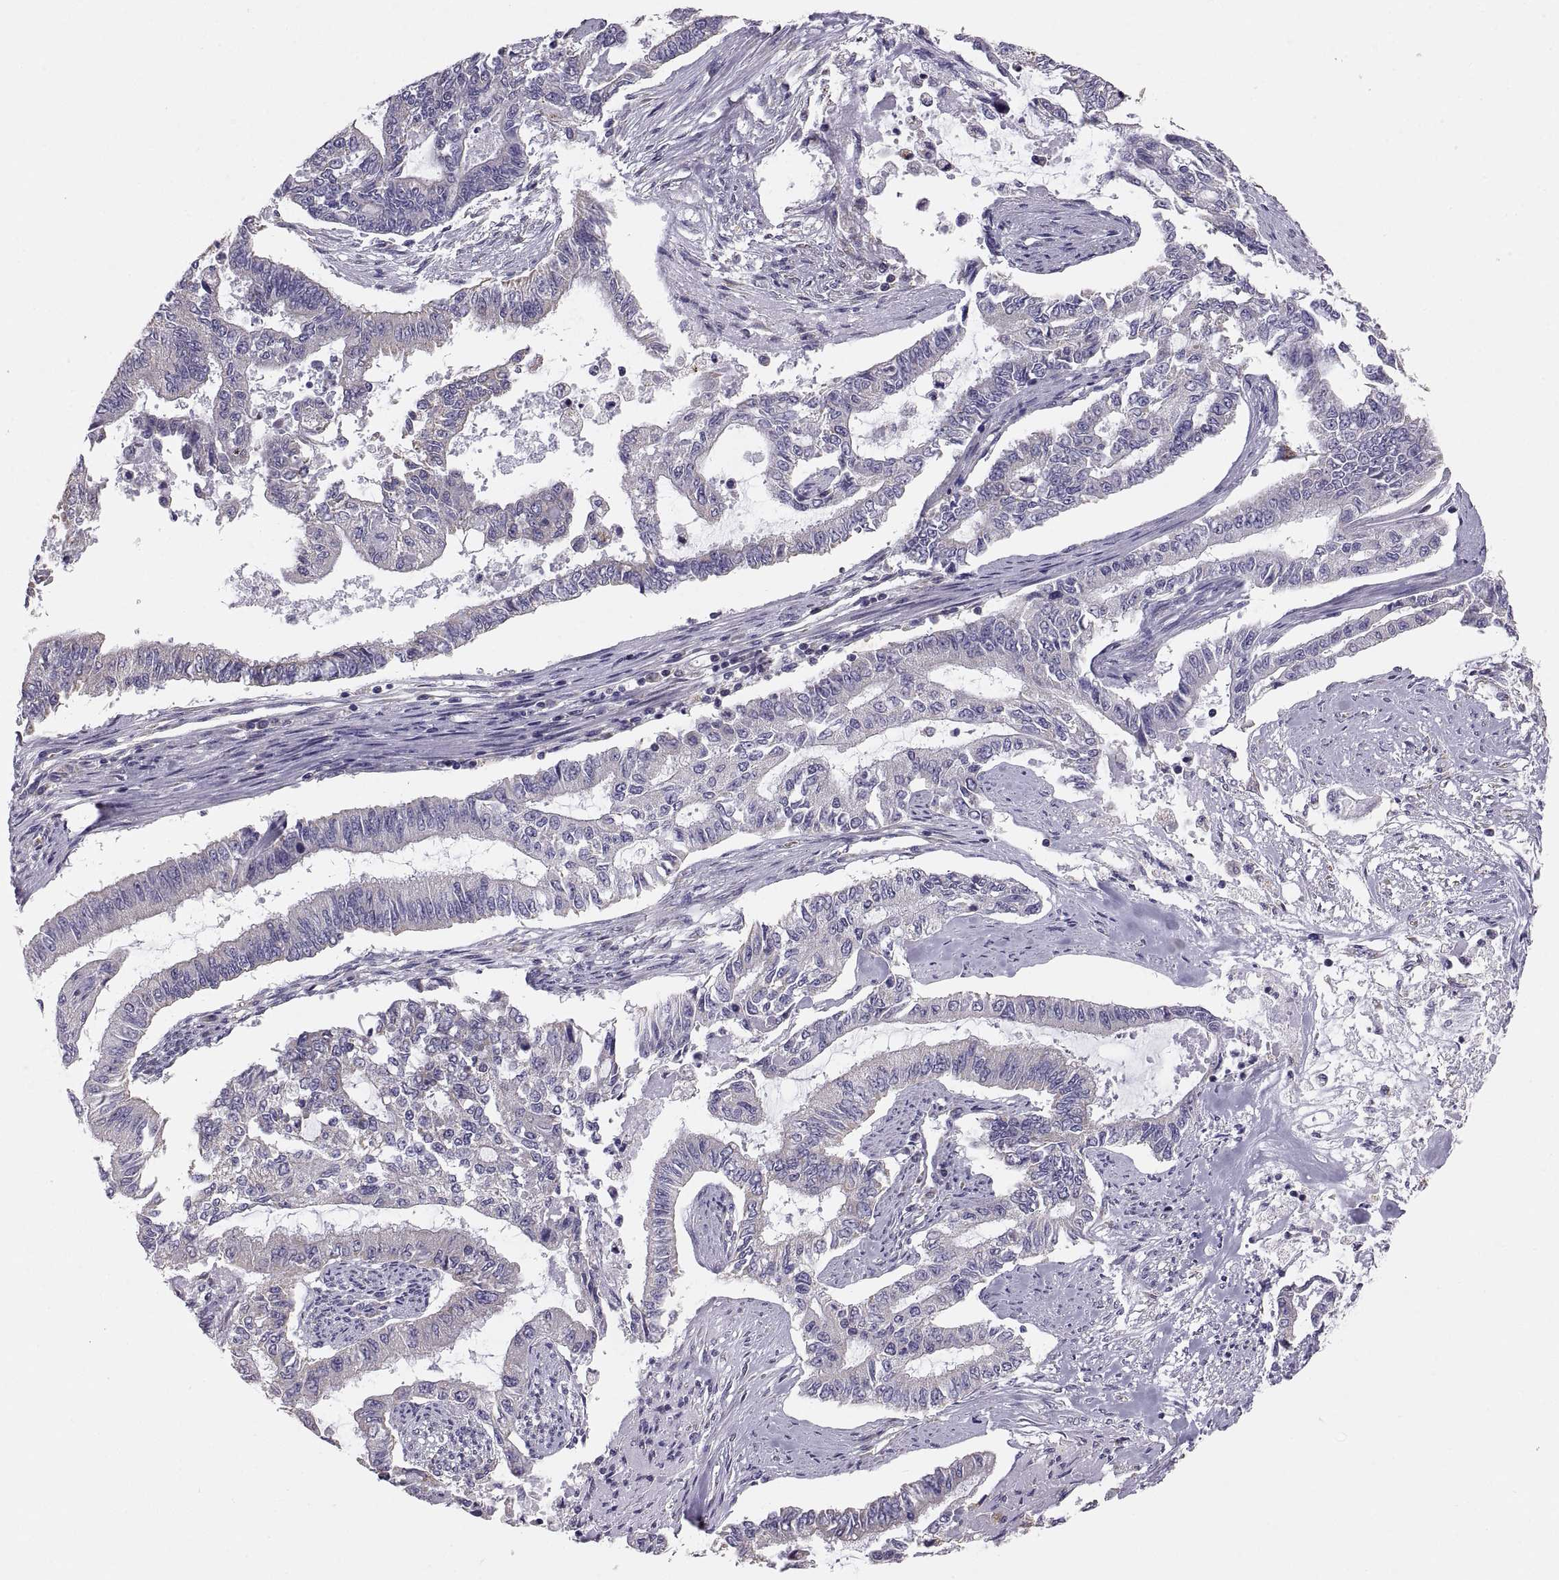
{"staining": {"intensity": "negative", "quantity": "none", "location": "none"}, "tissue": "endometrial cancer", "cell_type": "Tumor cells", "image_type": "cancer", "snomed": [{"axis": "morphology", "description": "Adenocarcinoma, NOS"}, {"axis": "topography", "description": "Uterus"}], "caption": "Immunohistochemistry of endometrial cancer exhibits no expression in tumor cells.", "gene": "TNNC1", "patient": {"sex": "female", "age": 59}}